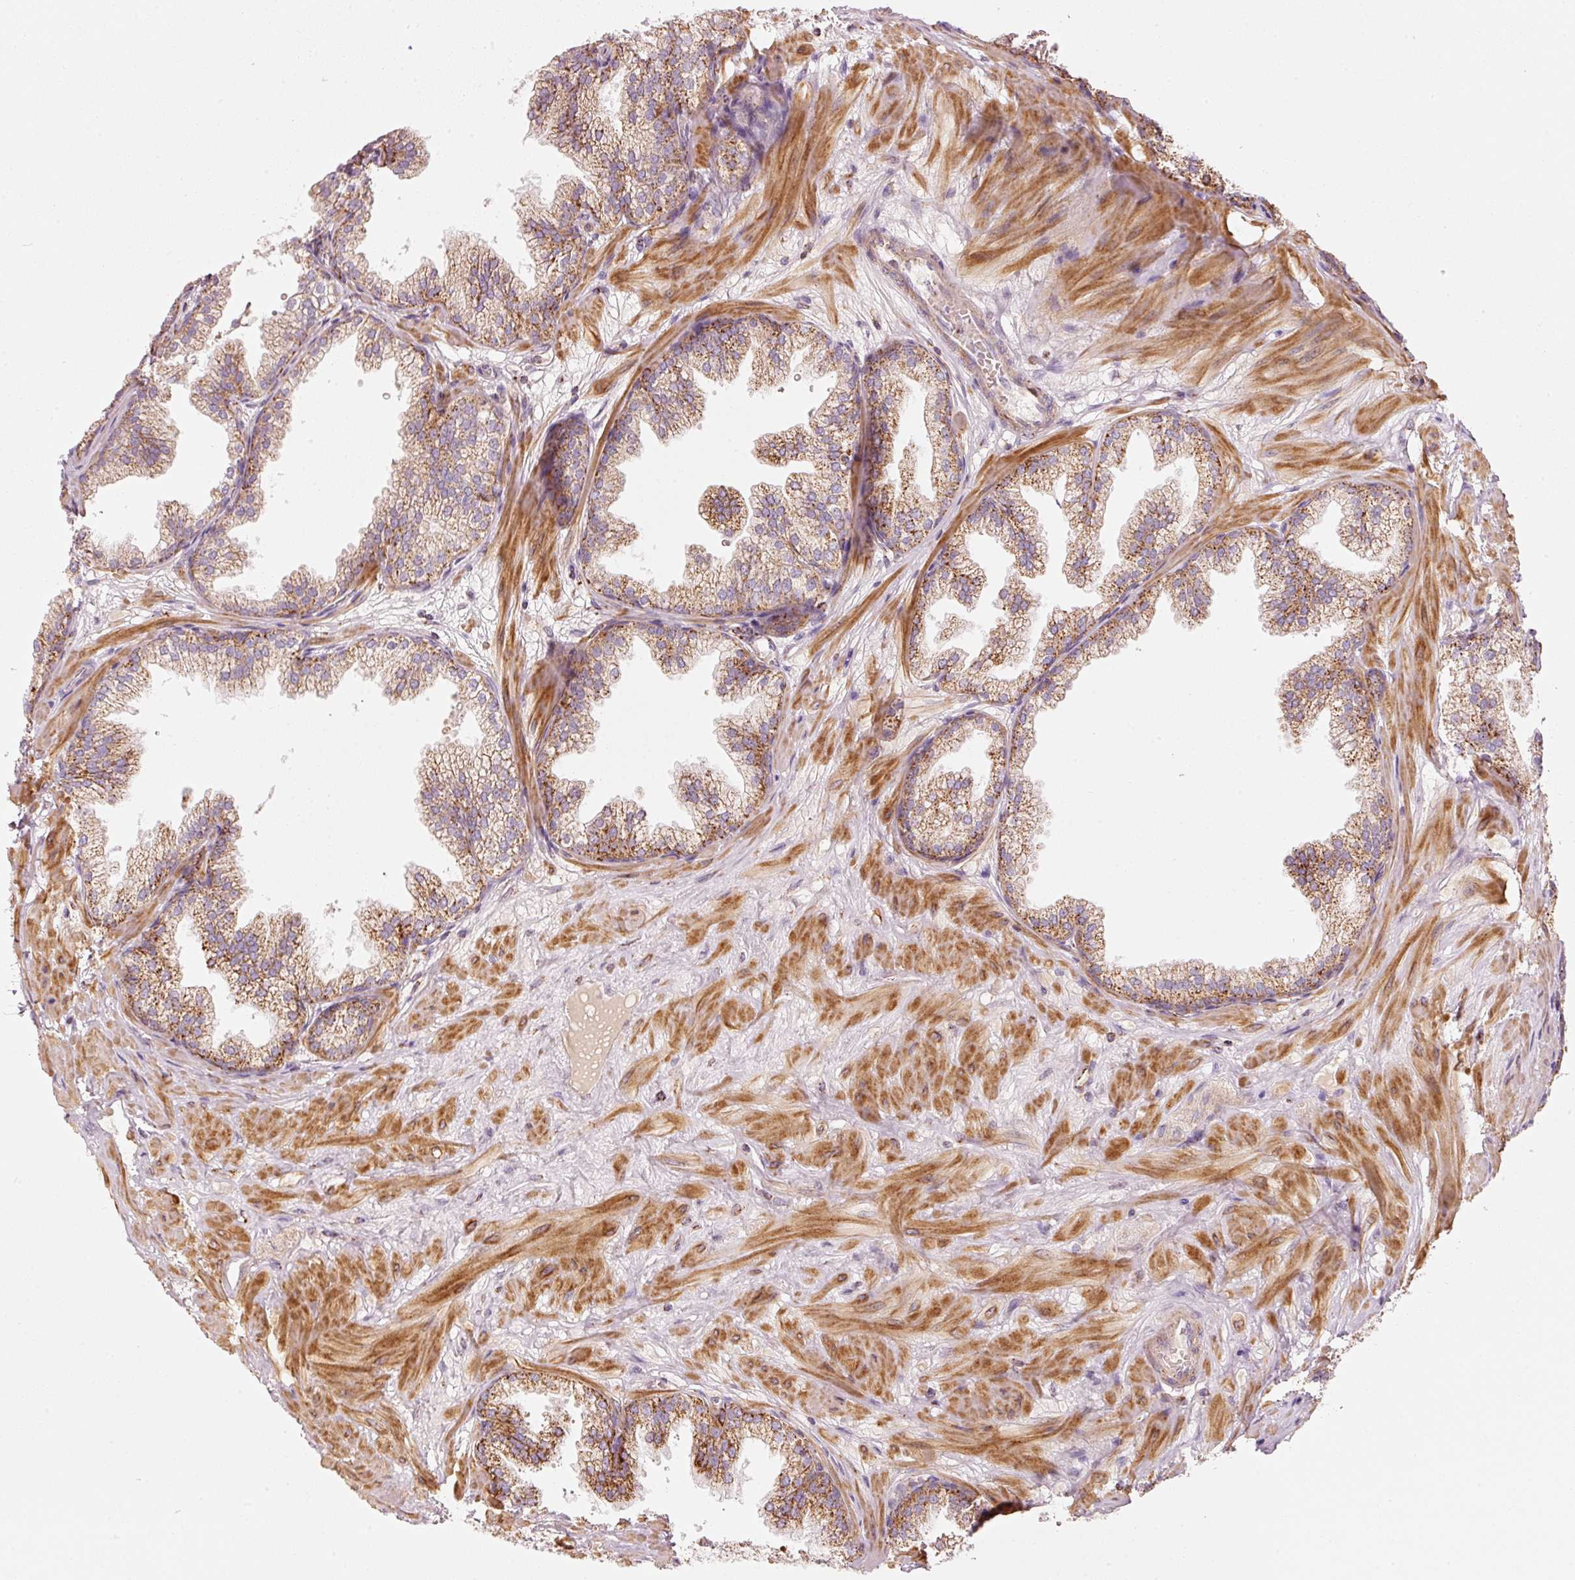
{"staining": {"intensity": "moderate", "quantity": ">75%", "location": "cytoplasmic/membranous"}, "tissue": "prostate", "cell_type": "Glandular cells", "image_type": "normal", "snomed": [{"axis": "morphology", "description": "Normal tissue, NOS"}, {"axis": "topography", "description": "Prostate"}], "caption": "IHC of normal prostate displays medium levels of moderate cytoplasmic/membranous staining in about >75% of glandular cells. (brown staining indicates protein expression, while blue staining denotes nuclei).", "gene": "C17orf98", "patient": {"sex": "male", "age": 37}}